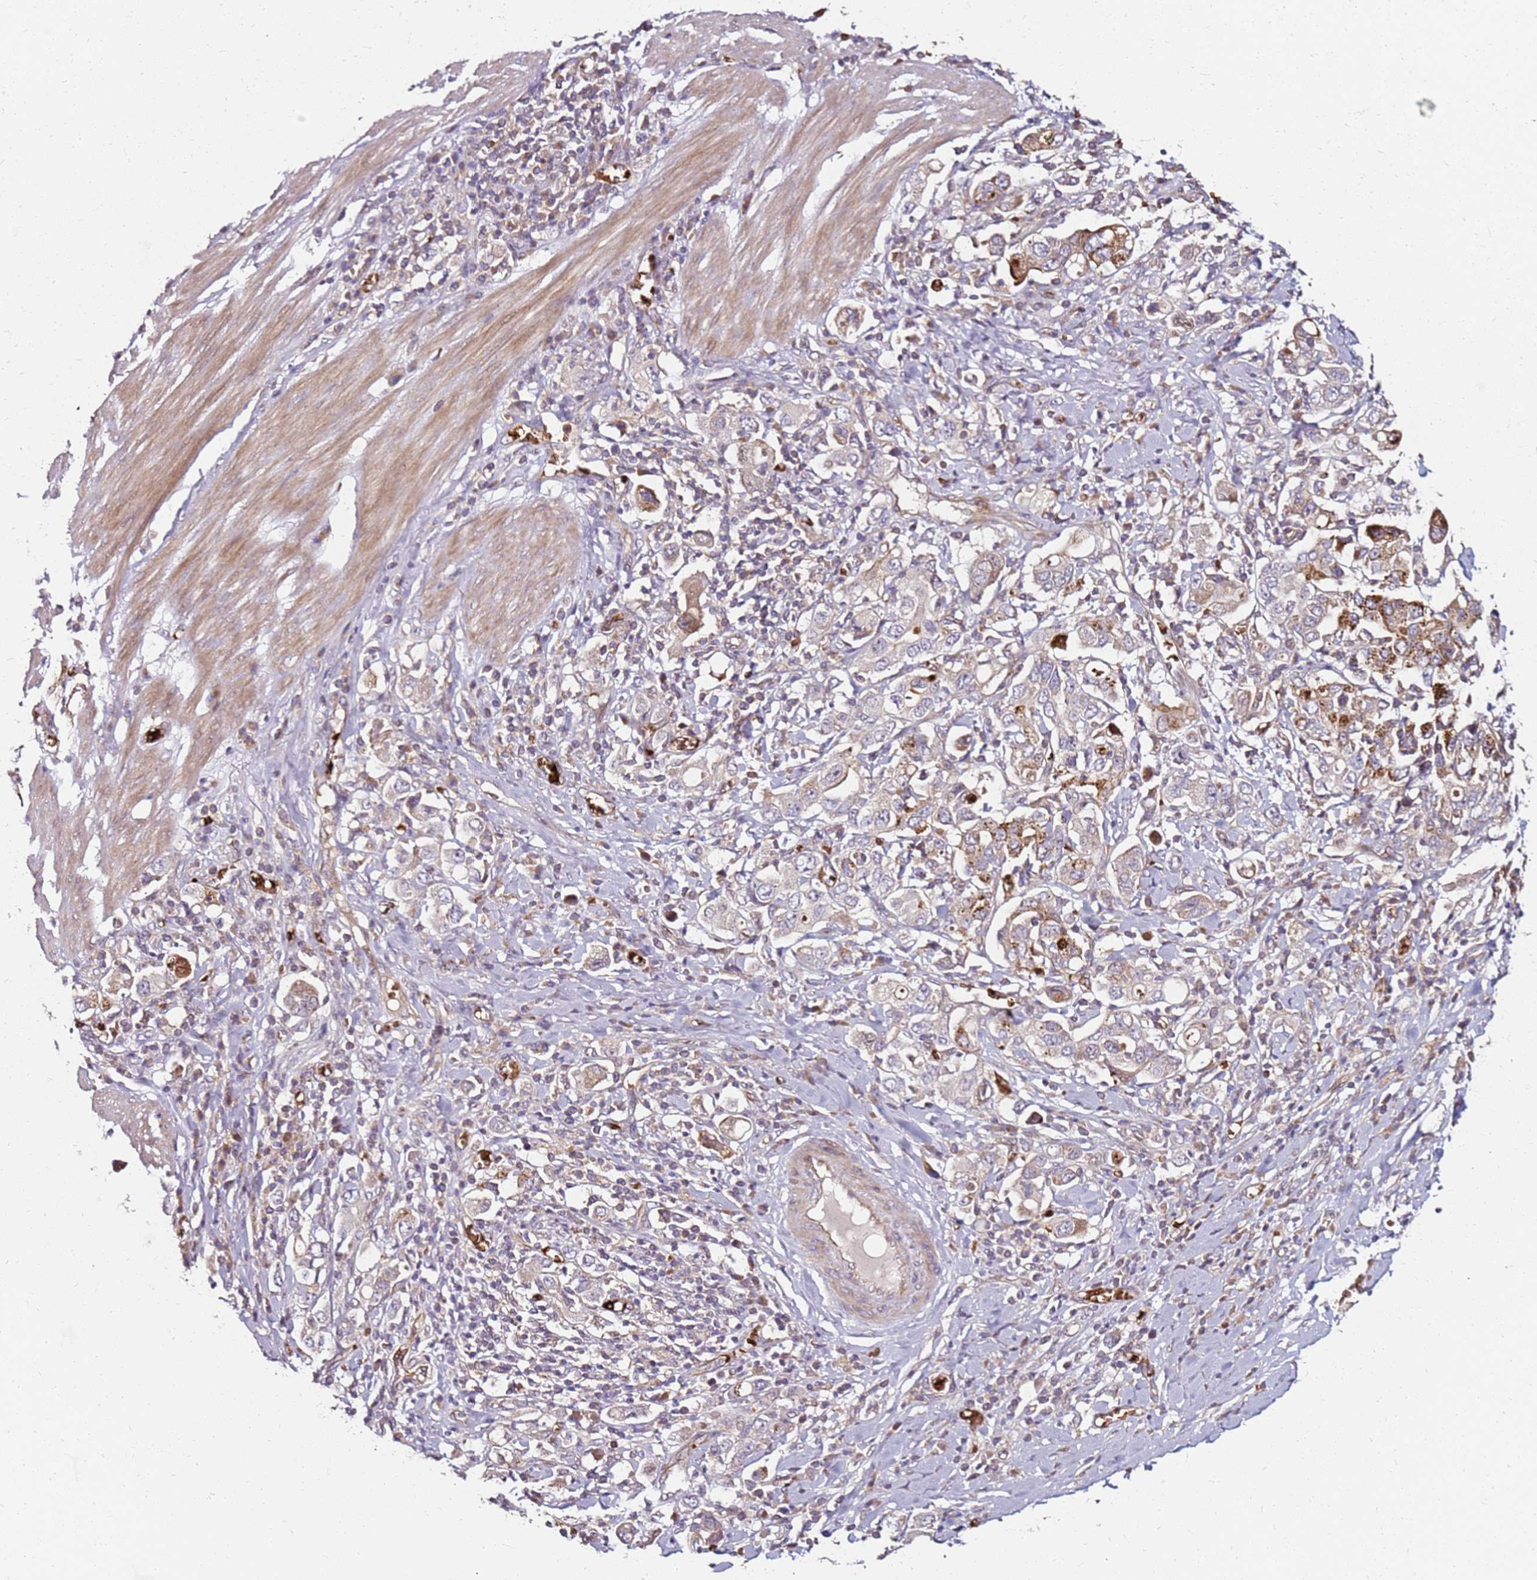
{"staining": {"intensity": "weak", "quantity": "25%-75%", "location": "cytoplasmic/membranous"}, "tissue": "stomach cancer", "cell_type": "Tumor cells", "image_type": "cancer", "snomed": [{"axis": "morphology", "description": "Adenocarcinoma, NOS"}, {"axis": "topography", "description": "Stomach, upper"}], "caption": "The micrograph shows staining of stomach adenocarcinoma, revealing weak cytoplasmic/membranous protein positivity (brown color) within tumor cells.", "gene": "RNF11", "patient": {"sex": "male", "age": 62}}